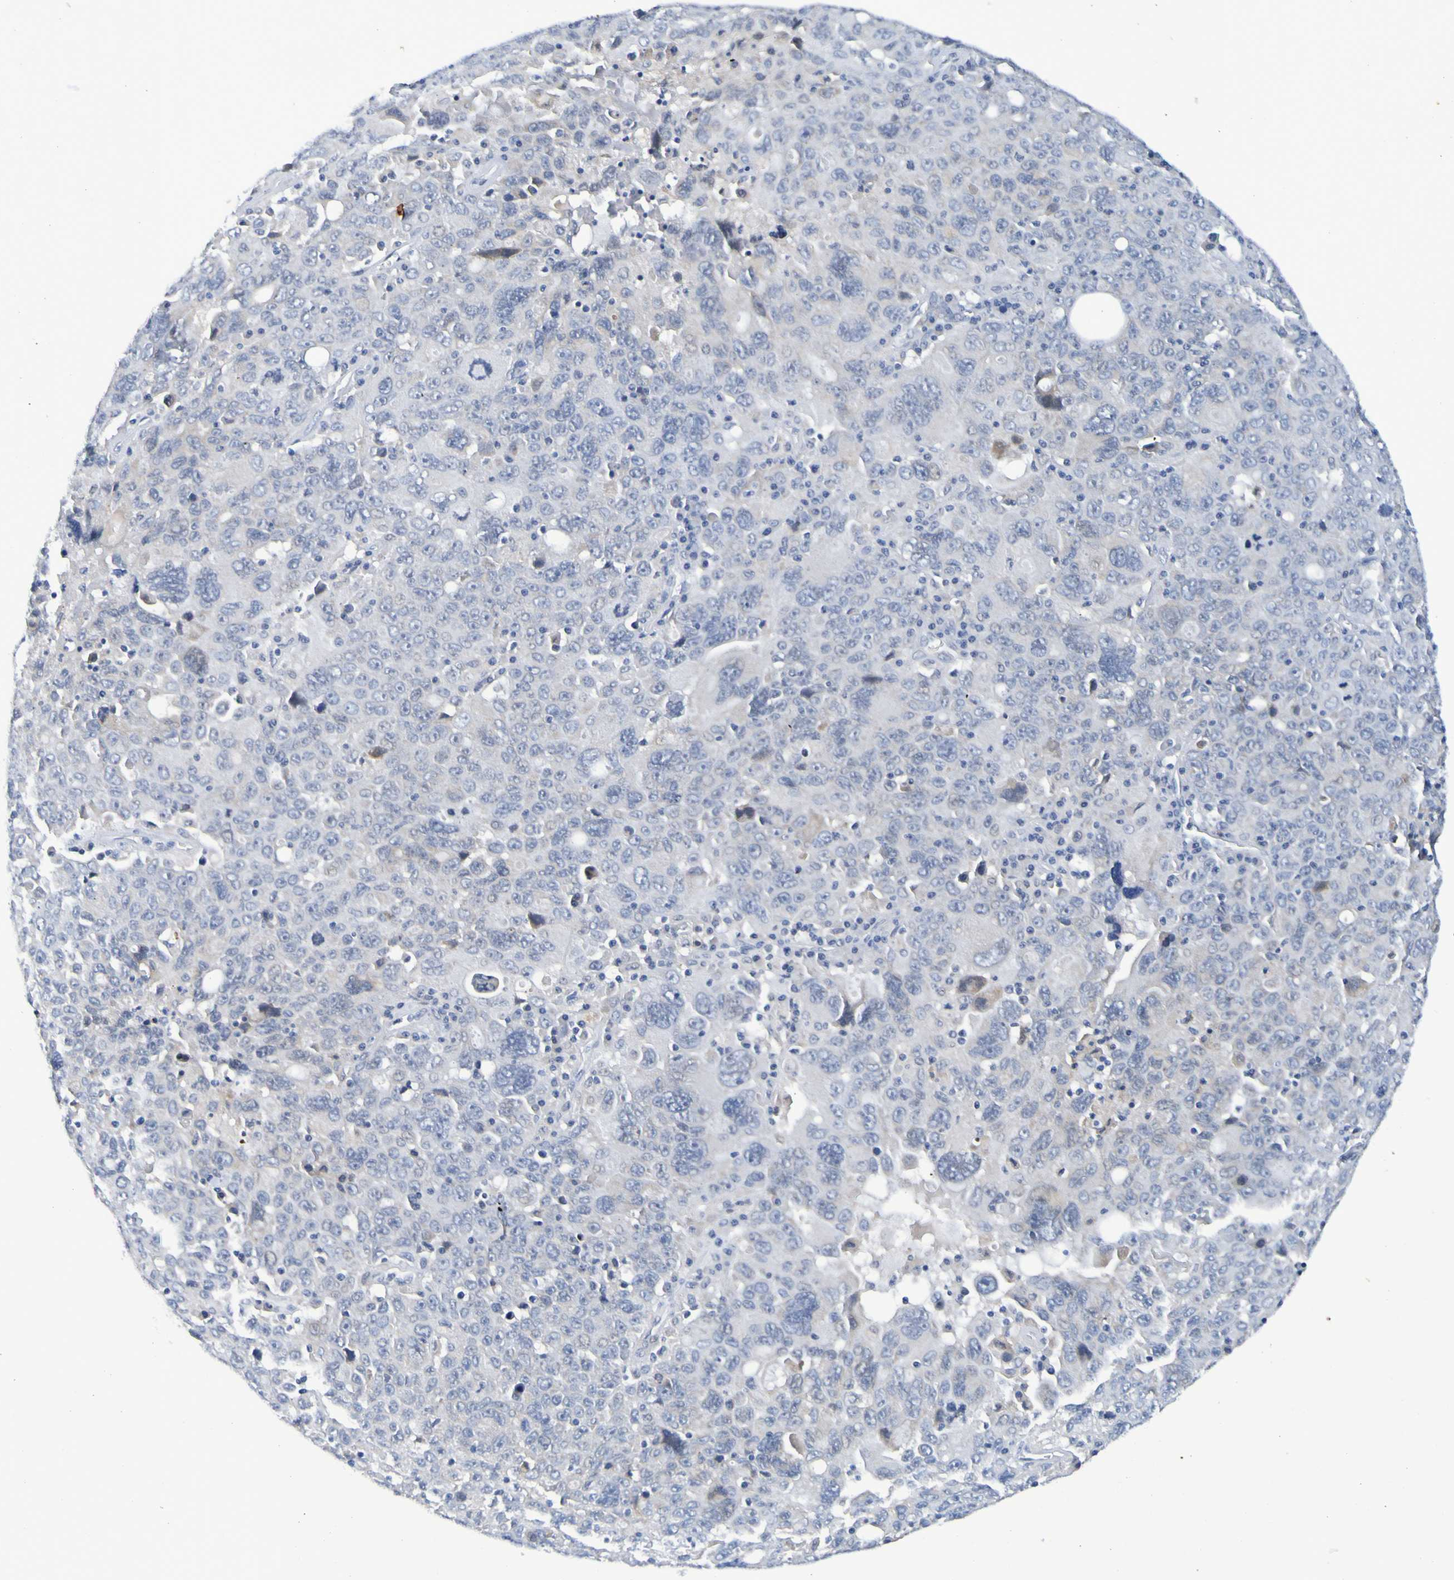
{"staining": {"intensity": "negative", "quantity": "none", "location": "none"}, "tissue": "ovarian cancer", "cell_type": "Tumor cells", "image_type": "cancer", "snomed": [{"axis": "morphology", "description": "Carcinoma, endometroid"}, {"axis": "topography", "description": "Ovary"}], "caption": "High magnification brightfield microscopy of ovarian cancer stained with DAB (brown) and counterstained with hematoxylin (blue): tumor cells show no significant expression.", "gene": "VMA21", "patient": {"sex": "female", "age": 62}}